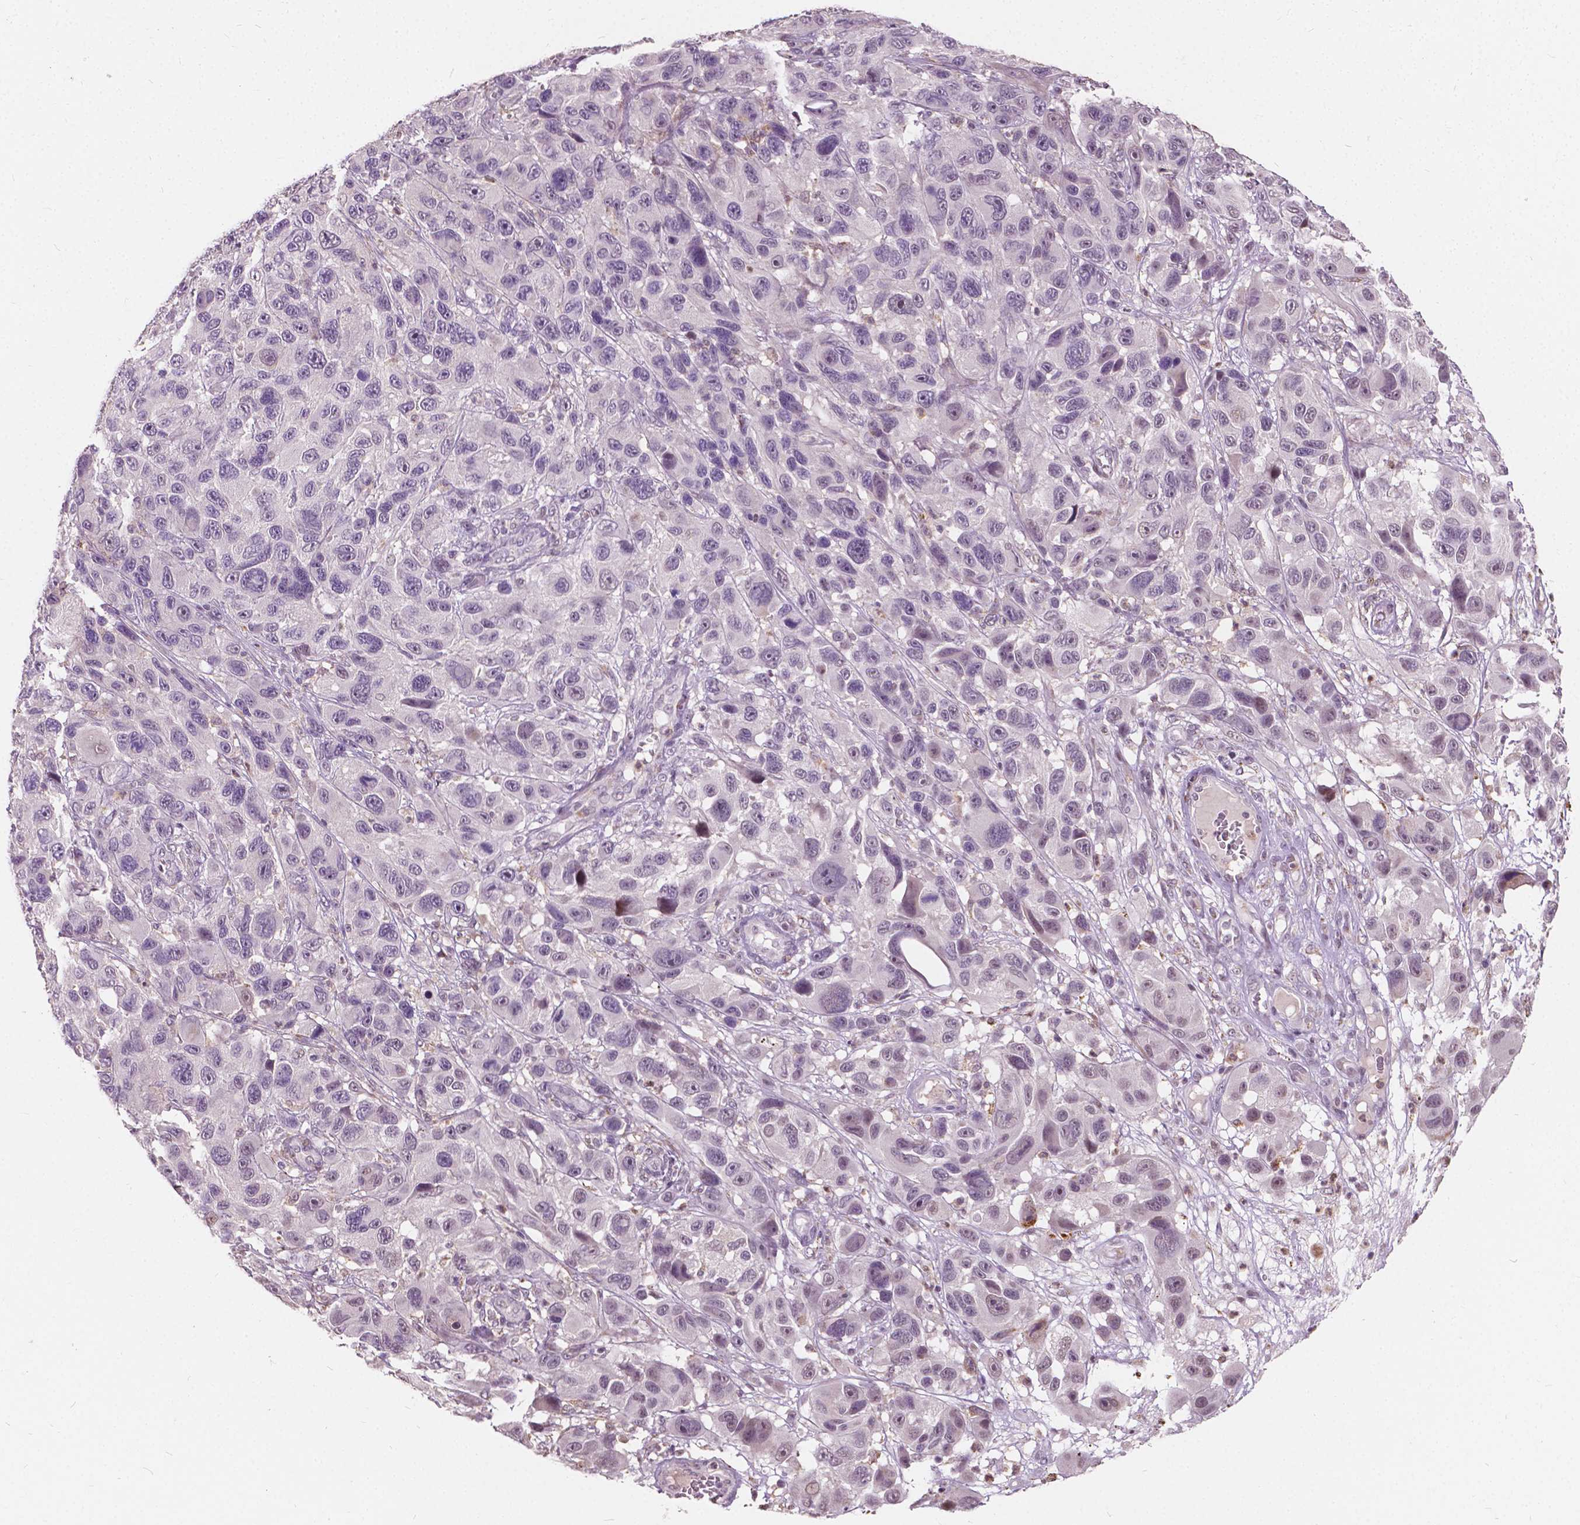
{"staining": {"intensity": "negative", "quantity": "none", "location": "none"}, "tissue": "melanoma", "cell_type": "Tumor cells", "image_type": "cancer", "snomed": [{"axis": "morphology", "description": "Malignant melanoma, NOS"}, {"axis": "topography", "description": "Skin"}], "caption": "Immunohistochemistry image of neoplastic tissue: human melanoma stained with DAB (3,3'-diaminobenzidine) shows no significant protein positivity in tumor cells.", "gene": "DLX6", "patient": {"sex": "male", "age": 53}}